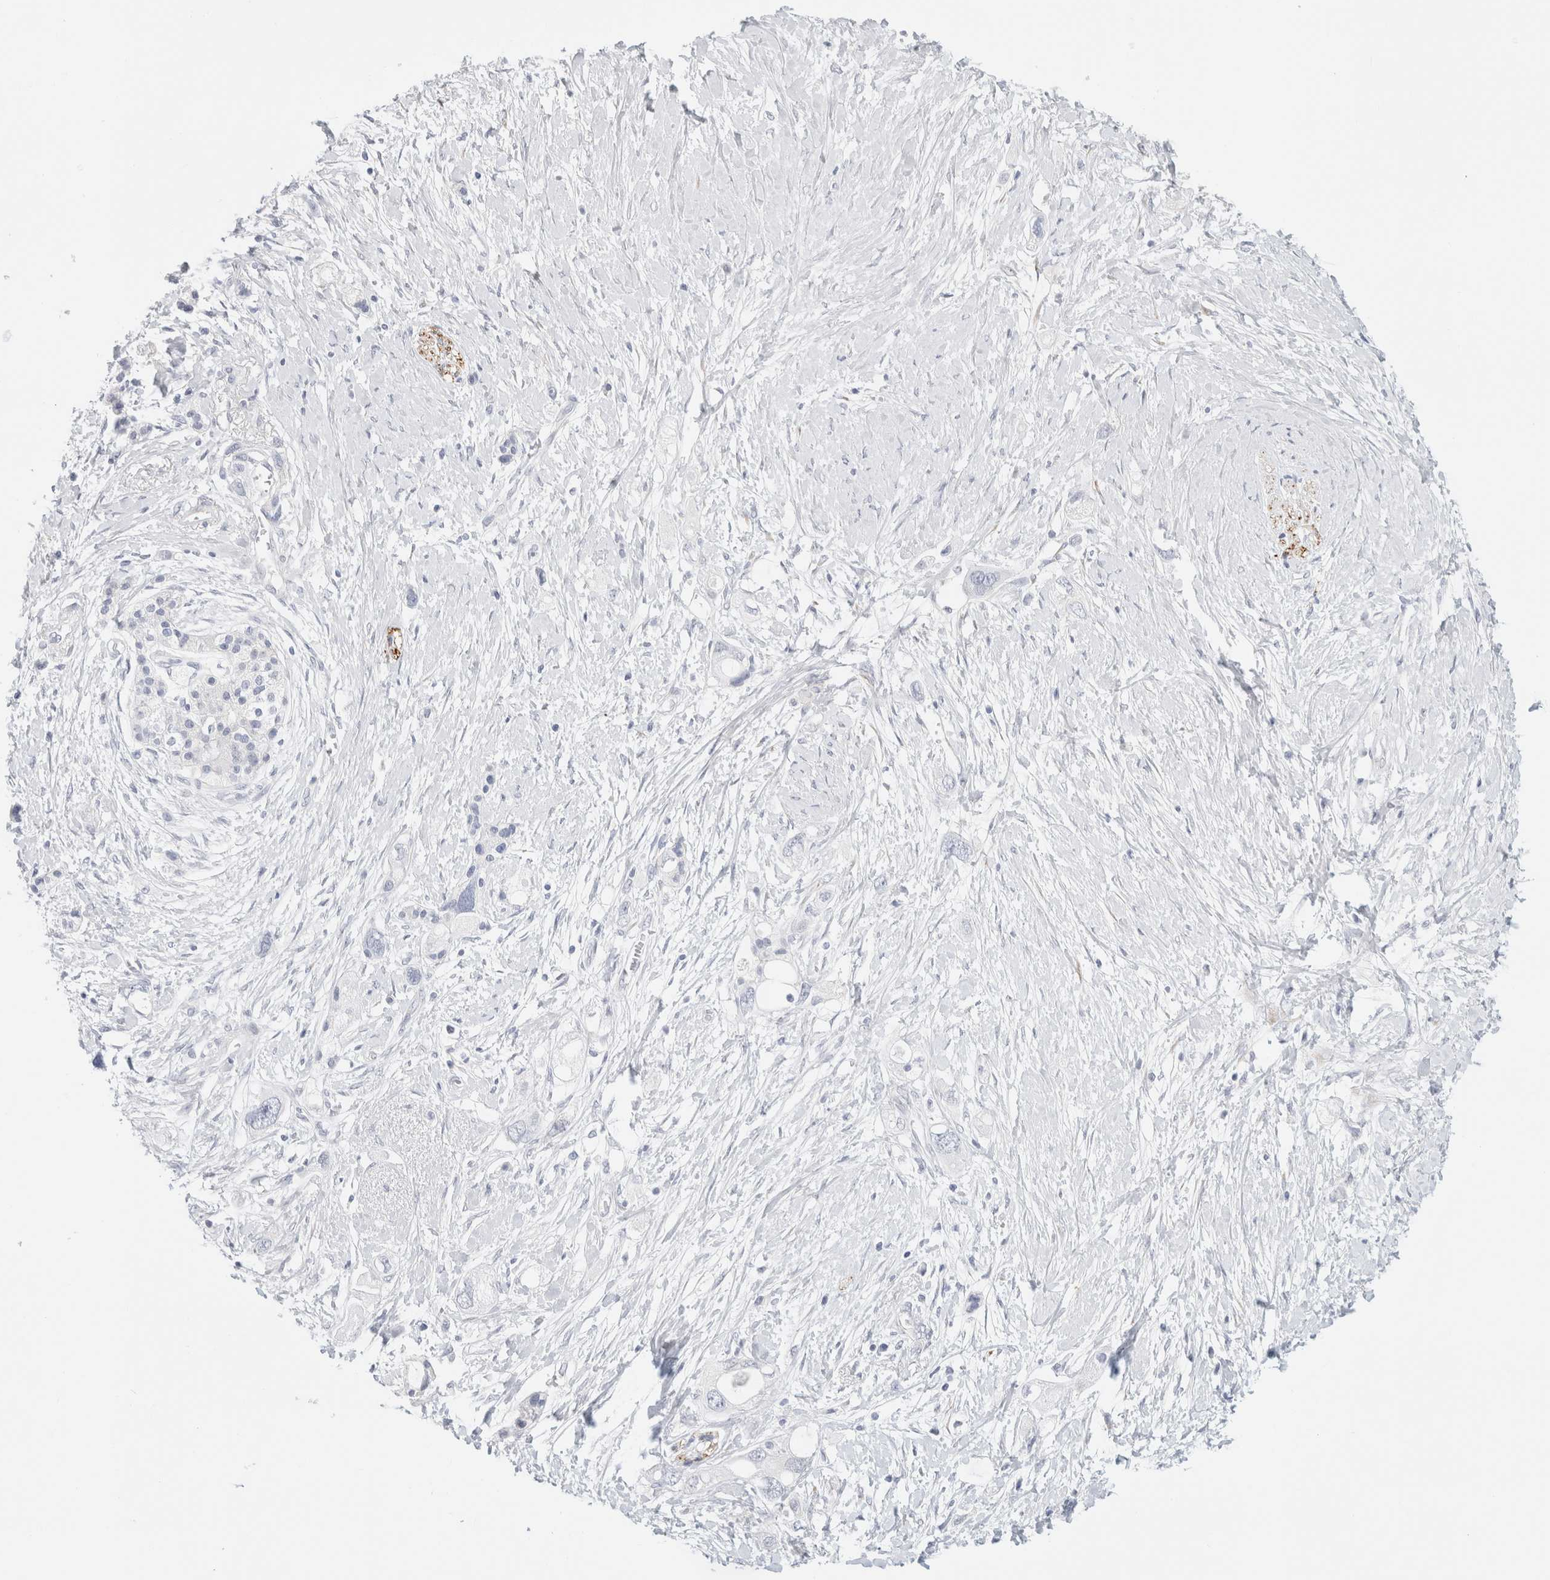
{"staining": {"intensity": "negative", "quantity": "none", "location": "none"}, "tissue": "pancreatic cancer", "cell_type": "Tumor cells", "image_type": "cancer", "snomed": [{"axis": "morphology", "description": "Adenocarcinoma, NOS"}, {"axis": "topography", "description": "Pancreas"}], "caption": "Tumor cells are negative for brown protein staining in adenocarcinoma (pancreatic).", "gene": "RTN4", "patient": {"sex": "female", "age": 56}}